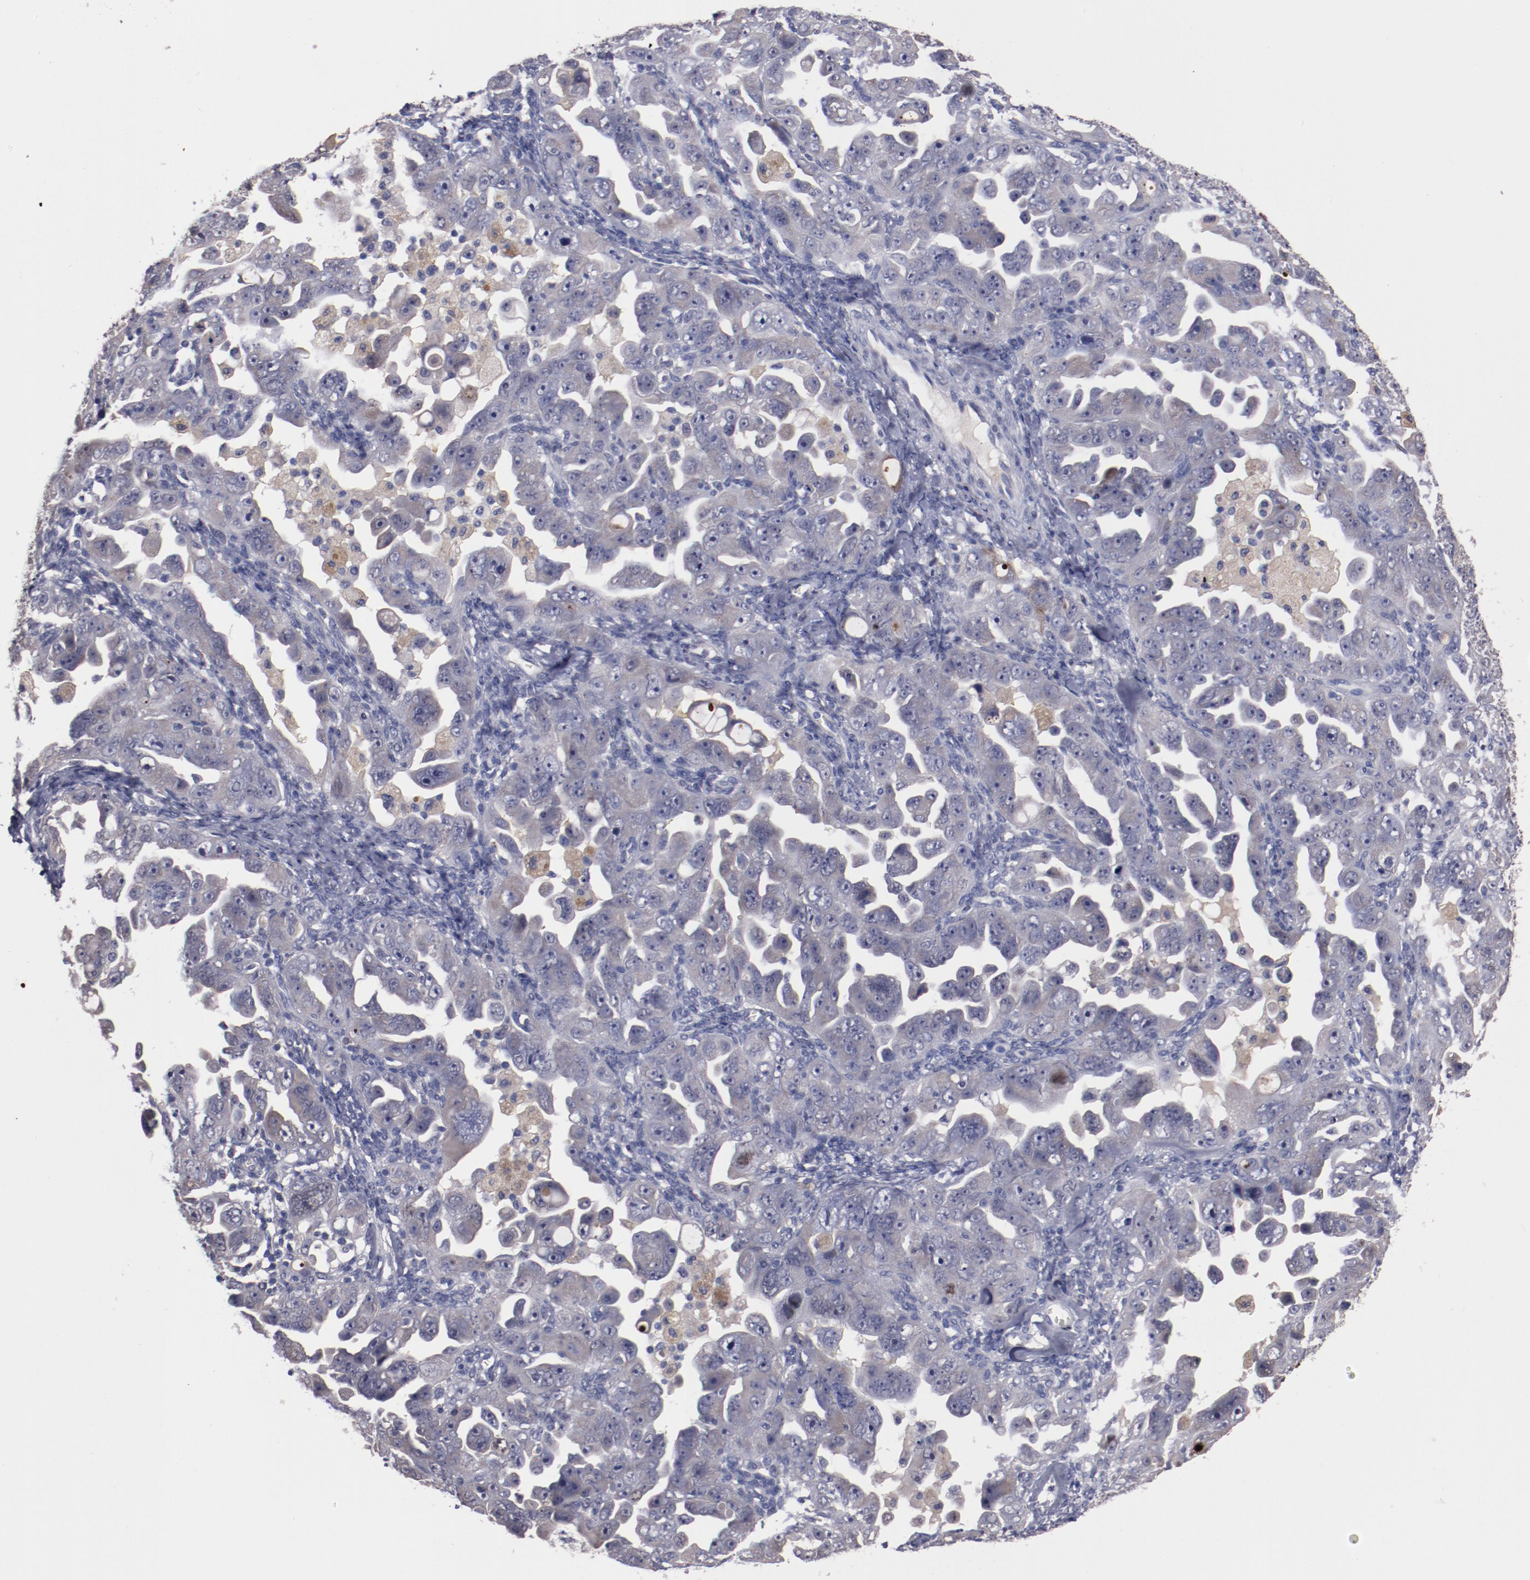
{"staining": {"intensity": "weak", "quantity": "<25%", "location": "cytoplasmic/membranous"}, "tissue": "ovarian cancer", "cell_type": "Tumor cells", "image_type": "cancer", "snomed": [{"axis": "morphology", "description": "Cystadenocarcinoma, serous, NOS"}, {"axis": "topography", "description": "Ovary"}], "caption": "Immunohistochemical staining of ovarian cancer (serous cystadenocarcinoma) exhibits no significant positivity in tumor cells. Nuclei are stained in blue.", "gene": "FAM81A", "patient": {"sex": "female", "age": 66}}